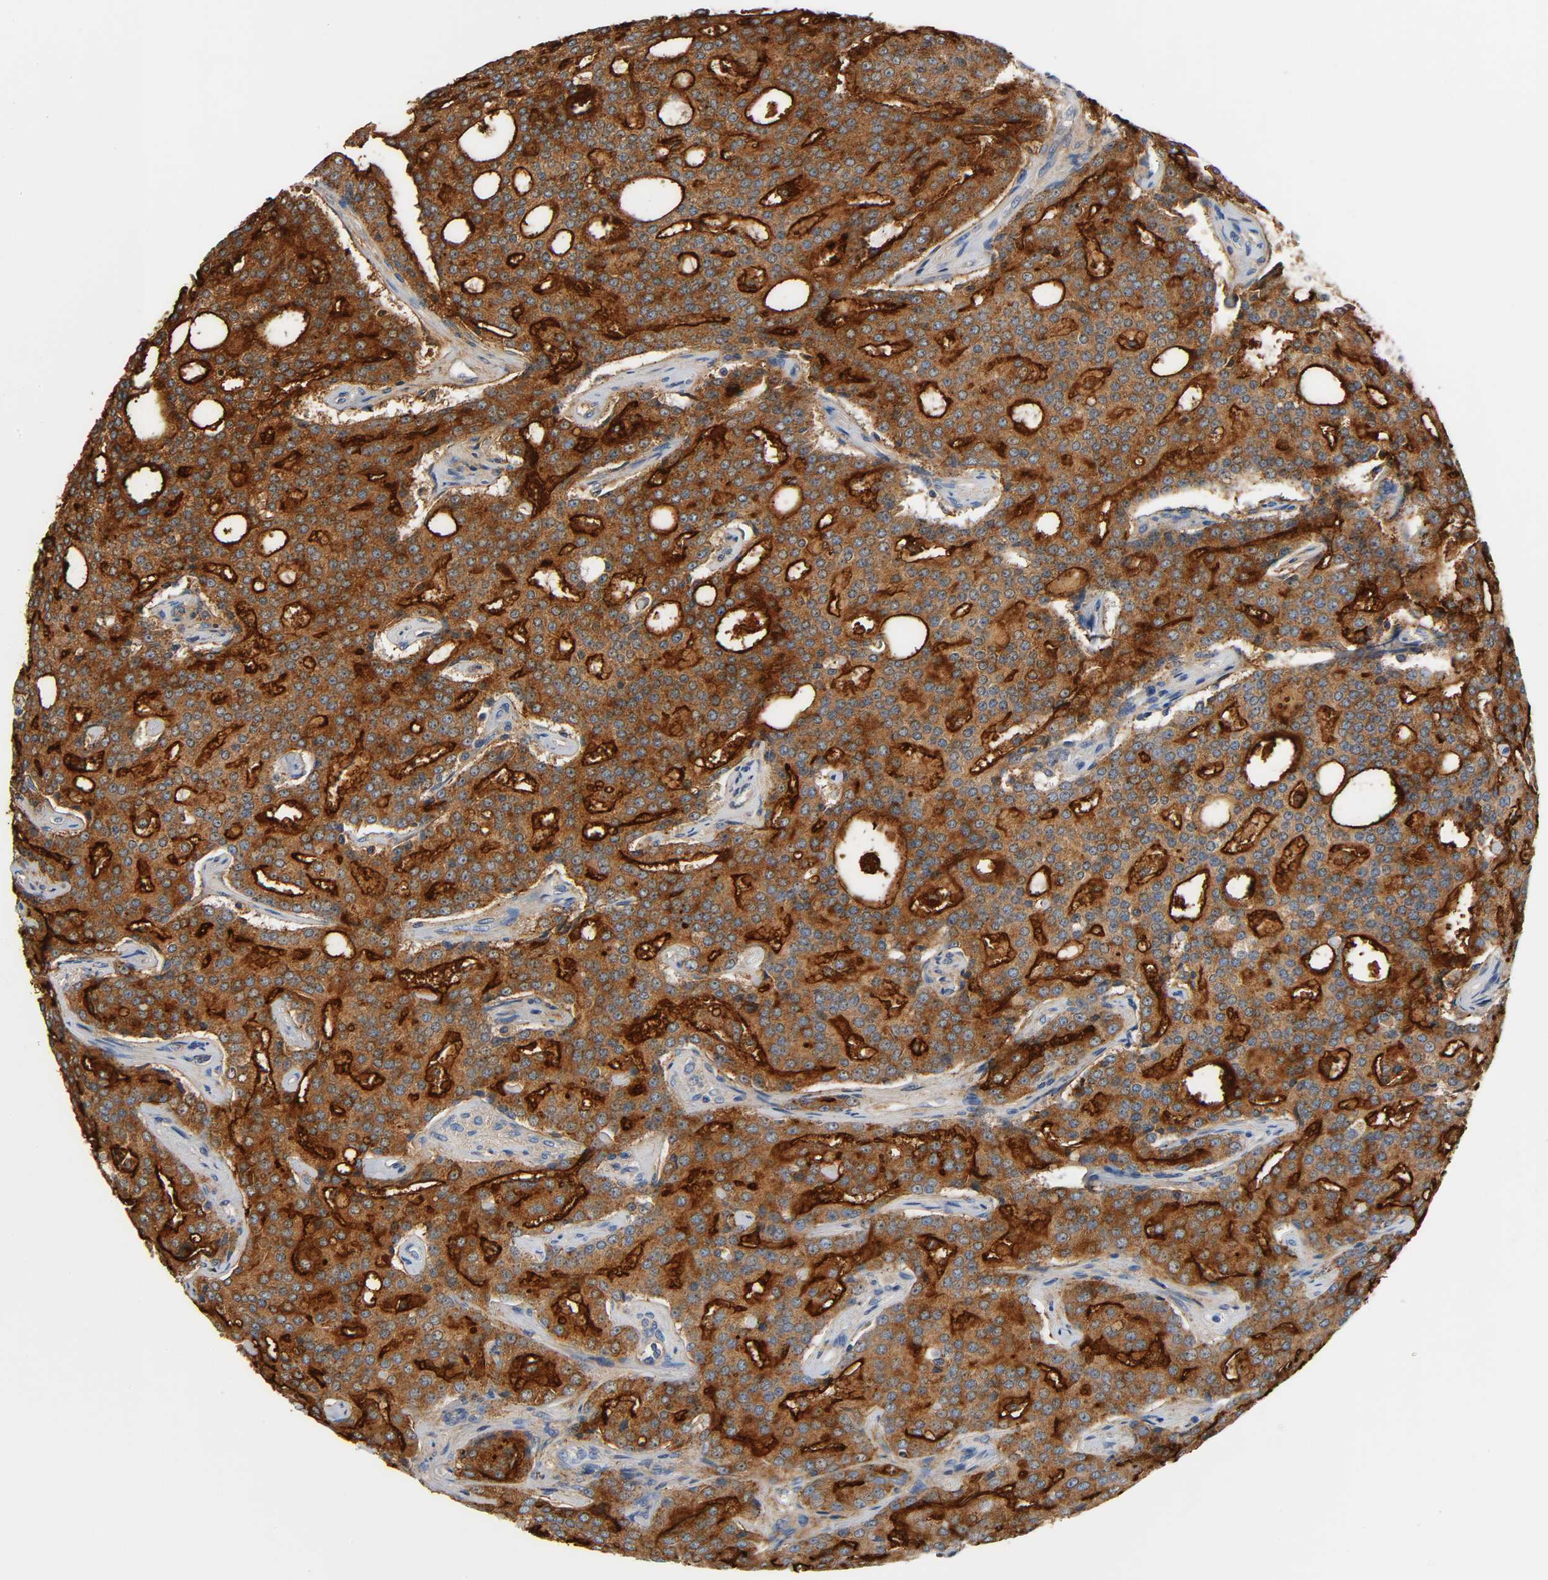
{"staining": {"intensity": "strong", "quantity": ">75%", "location": "cytoplasmic/membranous"}, "tissue": "prostate cancer", "cell_type": "Tumor cells", "image_type": "cancer", "snomed": [{"axis": "morphology", "description": "Adenocarcinoma, High grade"}, {"axis": "topography", "description": "Prostate"}], "caption": "An IHC image of tumor tissue is shown. Protein staining in brown highlights strong cytoplasmic/membranous positivity in prostate cancer within tumor cells. The staining was performed using DAB (3,3'-diaminobenzidine), with brown indicating positive protein expression. Nuclei are stained blue with hematoxylin.", "gene": "ANPEP", "patient": {"sex": "male", "age": 72}}